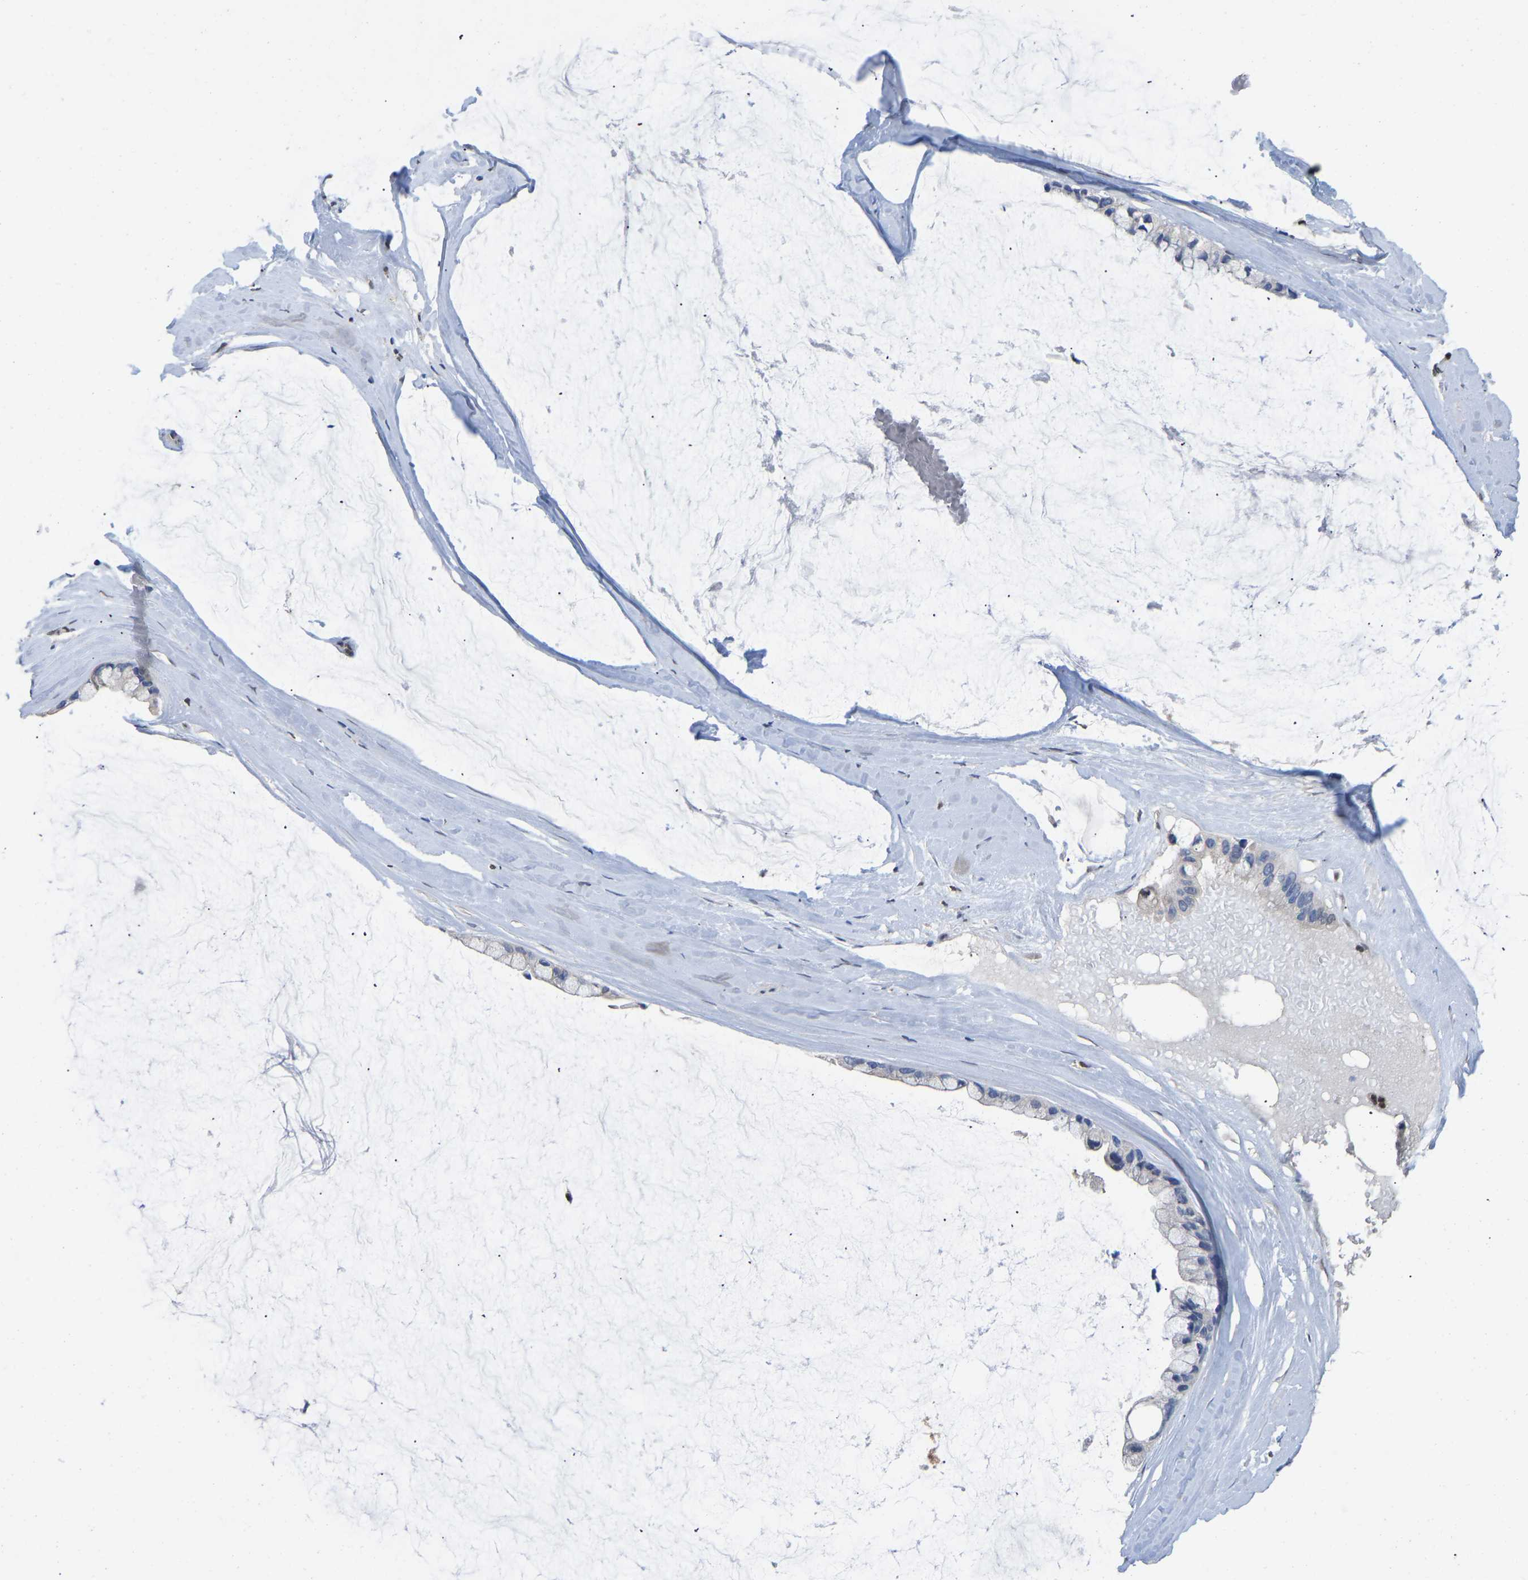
{"staining": {"intensity": "negative", "quantity": "none", "location": "none"}, "tissue": "ovarian cancer", "cell_type": "Tumor cells", "image_type": "cancer", "snomed": [{"axis": "morphology", "description": "Cystadenocarcinoma, mucinous, NOS"}, {"axis": "topography", "description": "Ovary"}], "caption": "This is an IHC image of mucinous cystadenocarcinoma (ovarian). There is no expression in tumor cells.", "gene": "QKI", "patient": {"sex": "female", "age": 39}}